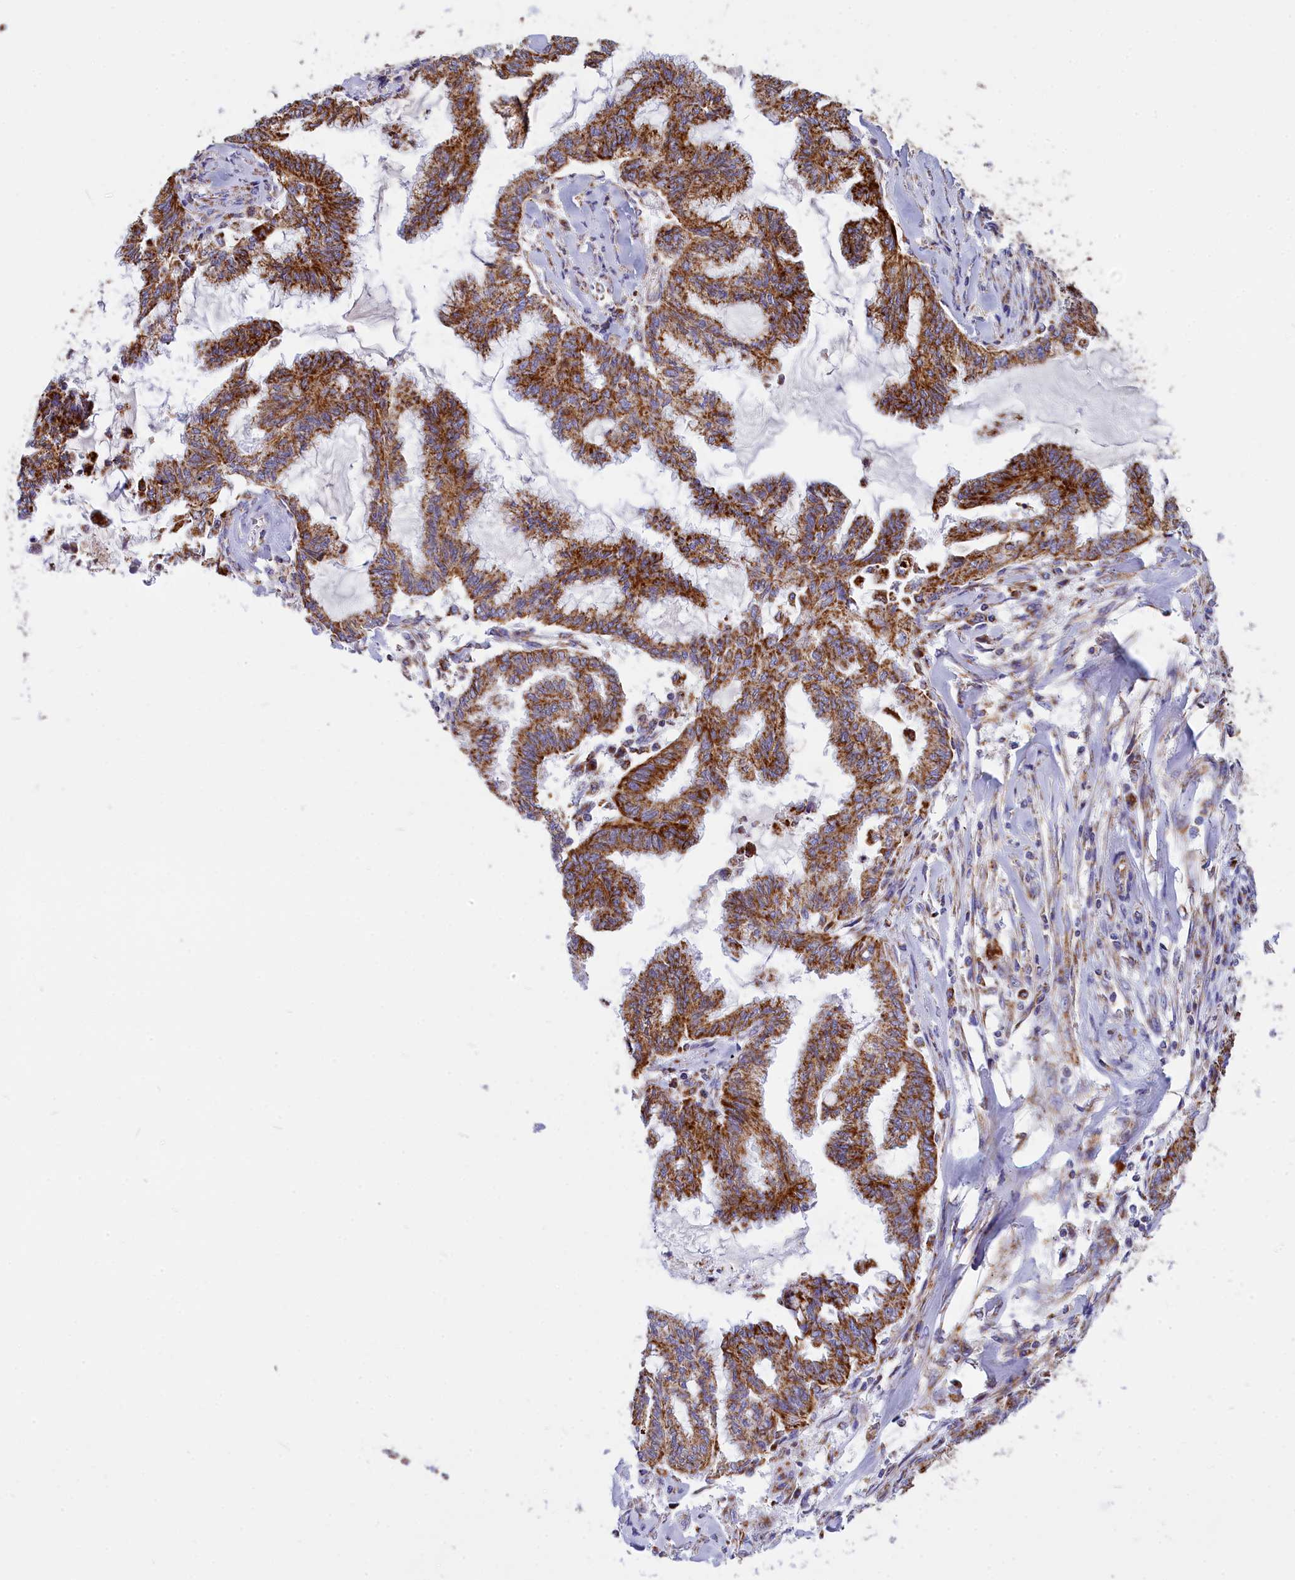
{"staining": {"intensity": "strong", "quantity": ">75%", "location": "cytoplasmic/membranous"}, "tissue": "endometrial cancer", "cell_type": "Tumor cells", "image_type": "cancer", "snomed": [{"axis": "morphology", "description": "Adenocarcinoma, NOS"}, {"axis": "topography", "description": "Endometrium"}], "caption": "IHC image of neoplastic tissue: human endometrial cancer stained using IHC reveals high levels of strong protein expression localized specifically in the cytoplasmic/membranous of tumor cells, appearing as a cytoplasmic/membranous brown color.", "gene": "VDAC2", "patient": {"sex": "female", "age": 86}}